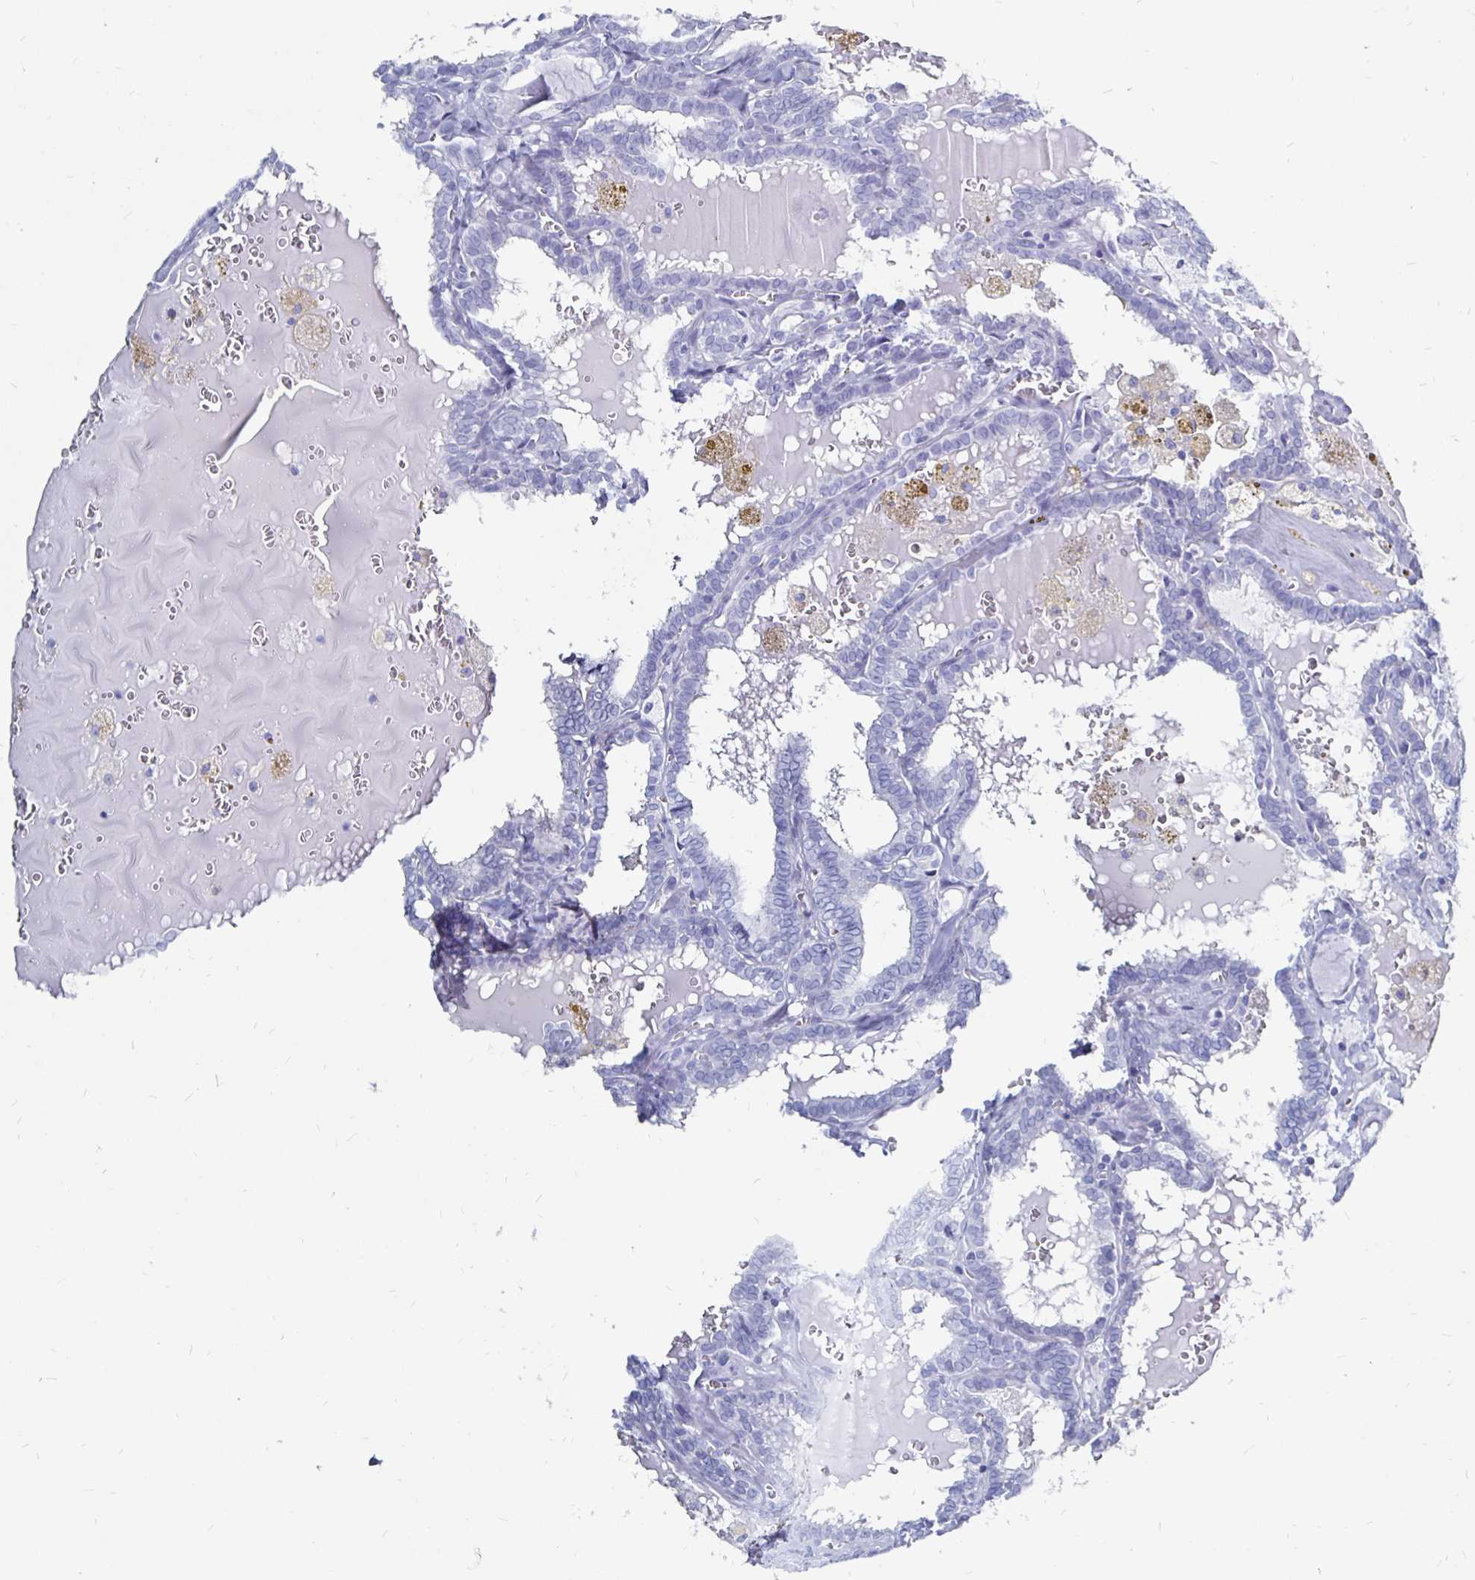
{"staining": {"intensity": "negative", "quantity": "none", "location": "none"}, "tissue": "thyroid cancer", "cell_type": "Tumor cells", "image_type": "cancer", "snomed": [{"axis": "morphology", "description": "Papillary adenocarcinoma, NOS"}, {"axis": "topography", "description": "Thyroid gland"}], "caption": "Immunohistochemistry (IHC) micrograph of neoplastic tissue: papillary adenocarcinoma (thyroid) stained with DAB (3,3'-diaminobenzidine) reveals no significant protein expression in tumor cells.", "gene": "LUZP4", "patient": {"sex": "female", "age": 39}}